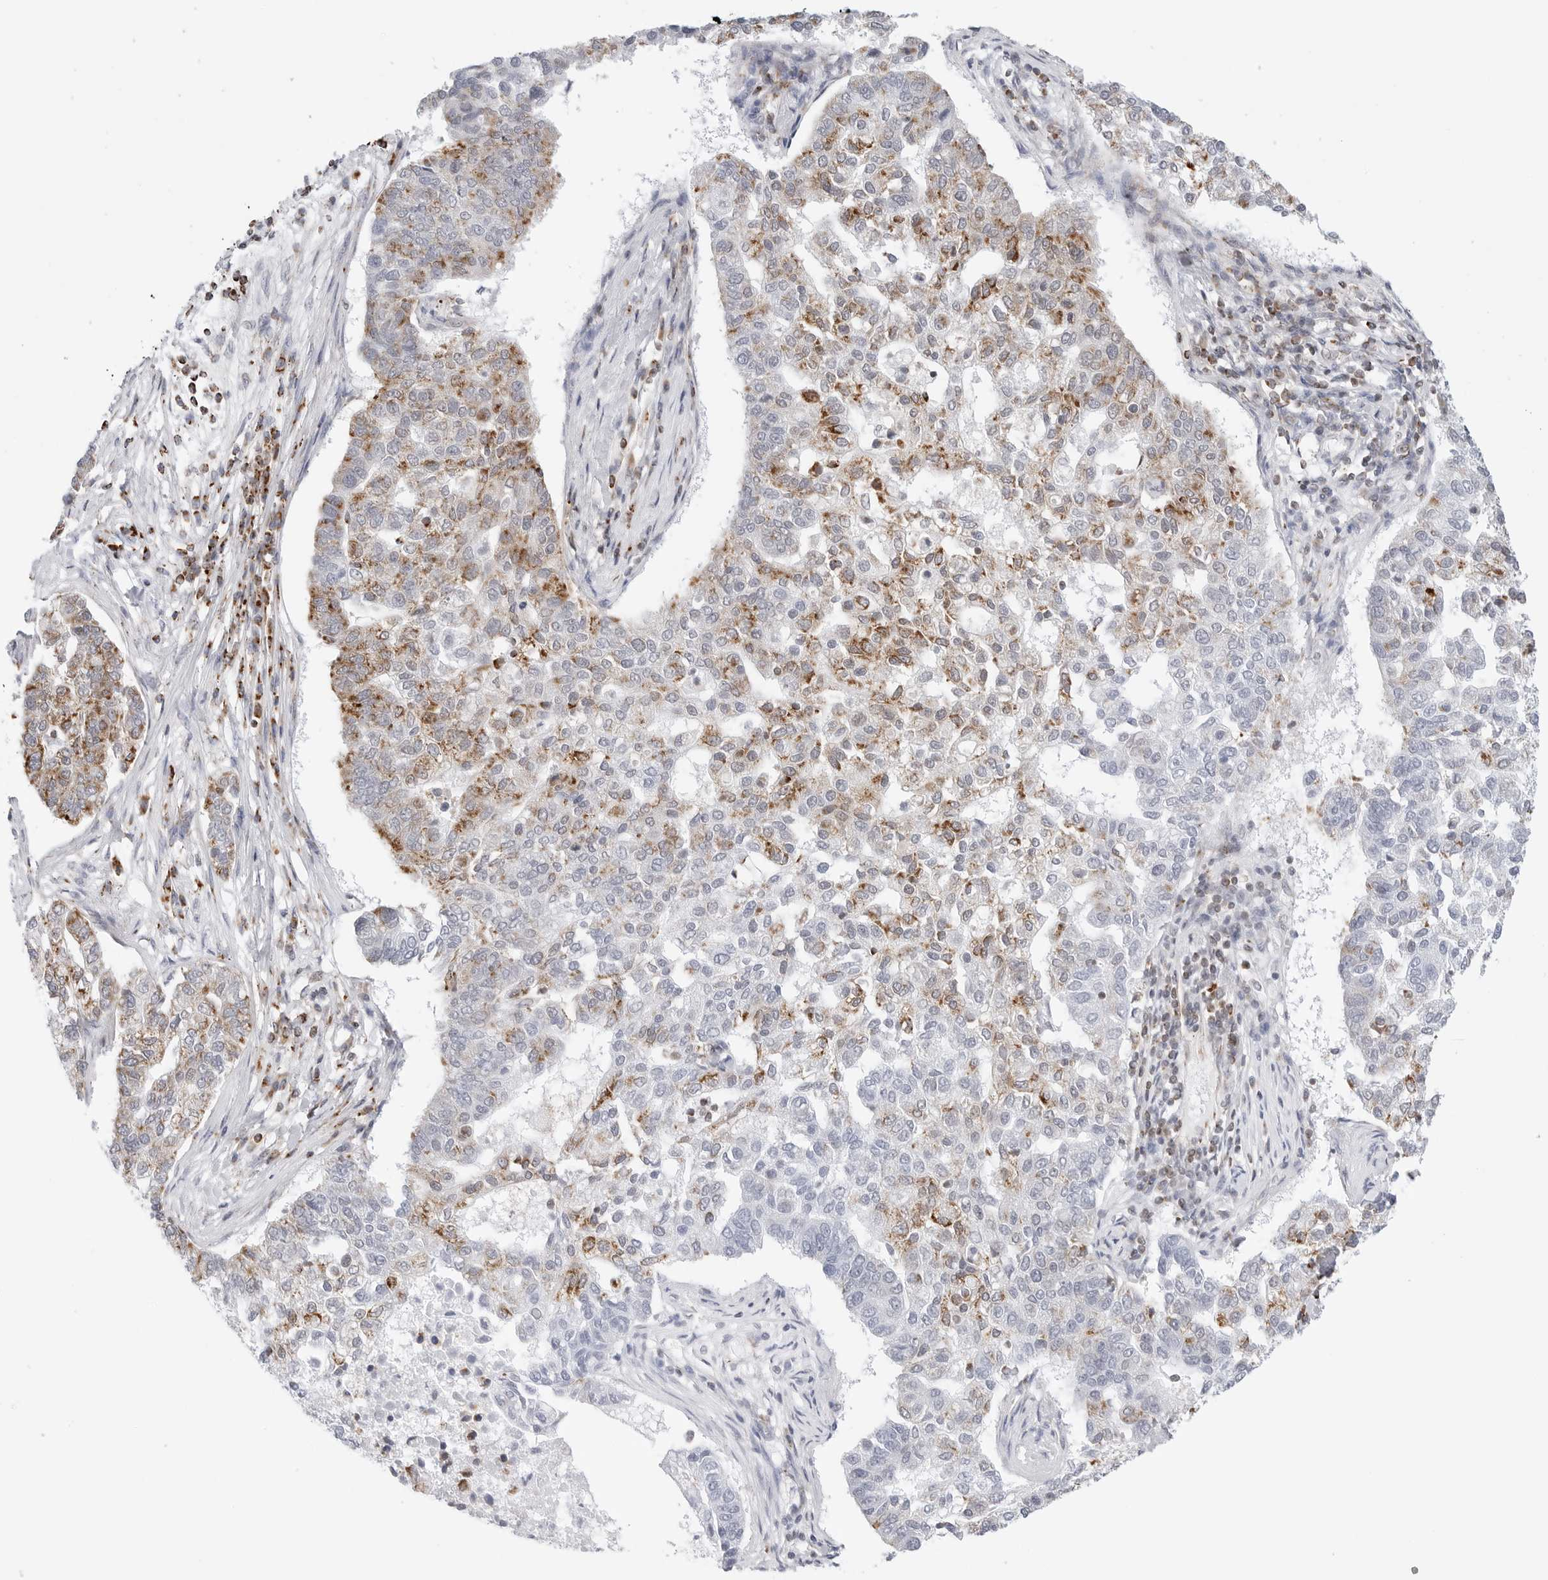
{"staining": {"intensity": "moderate", "quantity": "<25%", "location": "cytoplasmic/membranous"}, "tissue": "pancreatic cancer", "cell_type": "Tumor cells", "image_type": "cancer", "snomed": [{"axis": "morphology", "description": "Adenocarcinoma, NOS"}, {"axis": "topography", "description": "Pancreas"}], "caption": "Adenocarcinoma (pancreatic) tissue displays moderate cytoplasmic/membranous positivity in approximately <25% of tumor cells", "gene": "ATP5IF1", "patient": {"sex": "female", "age": 61}}